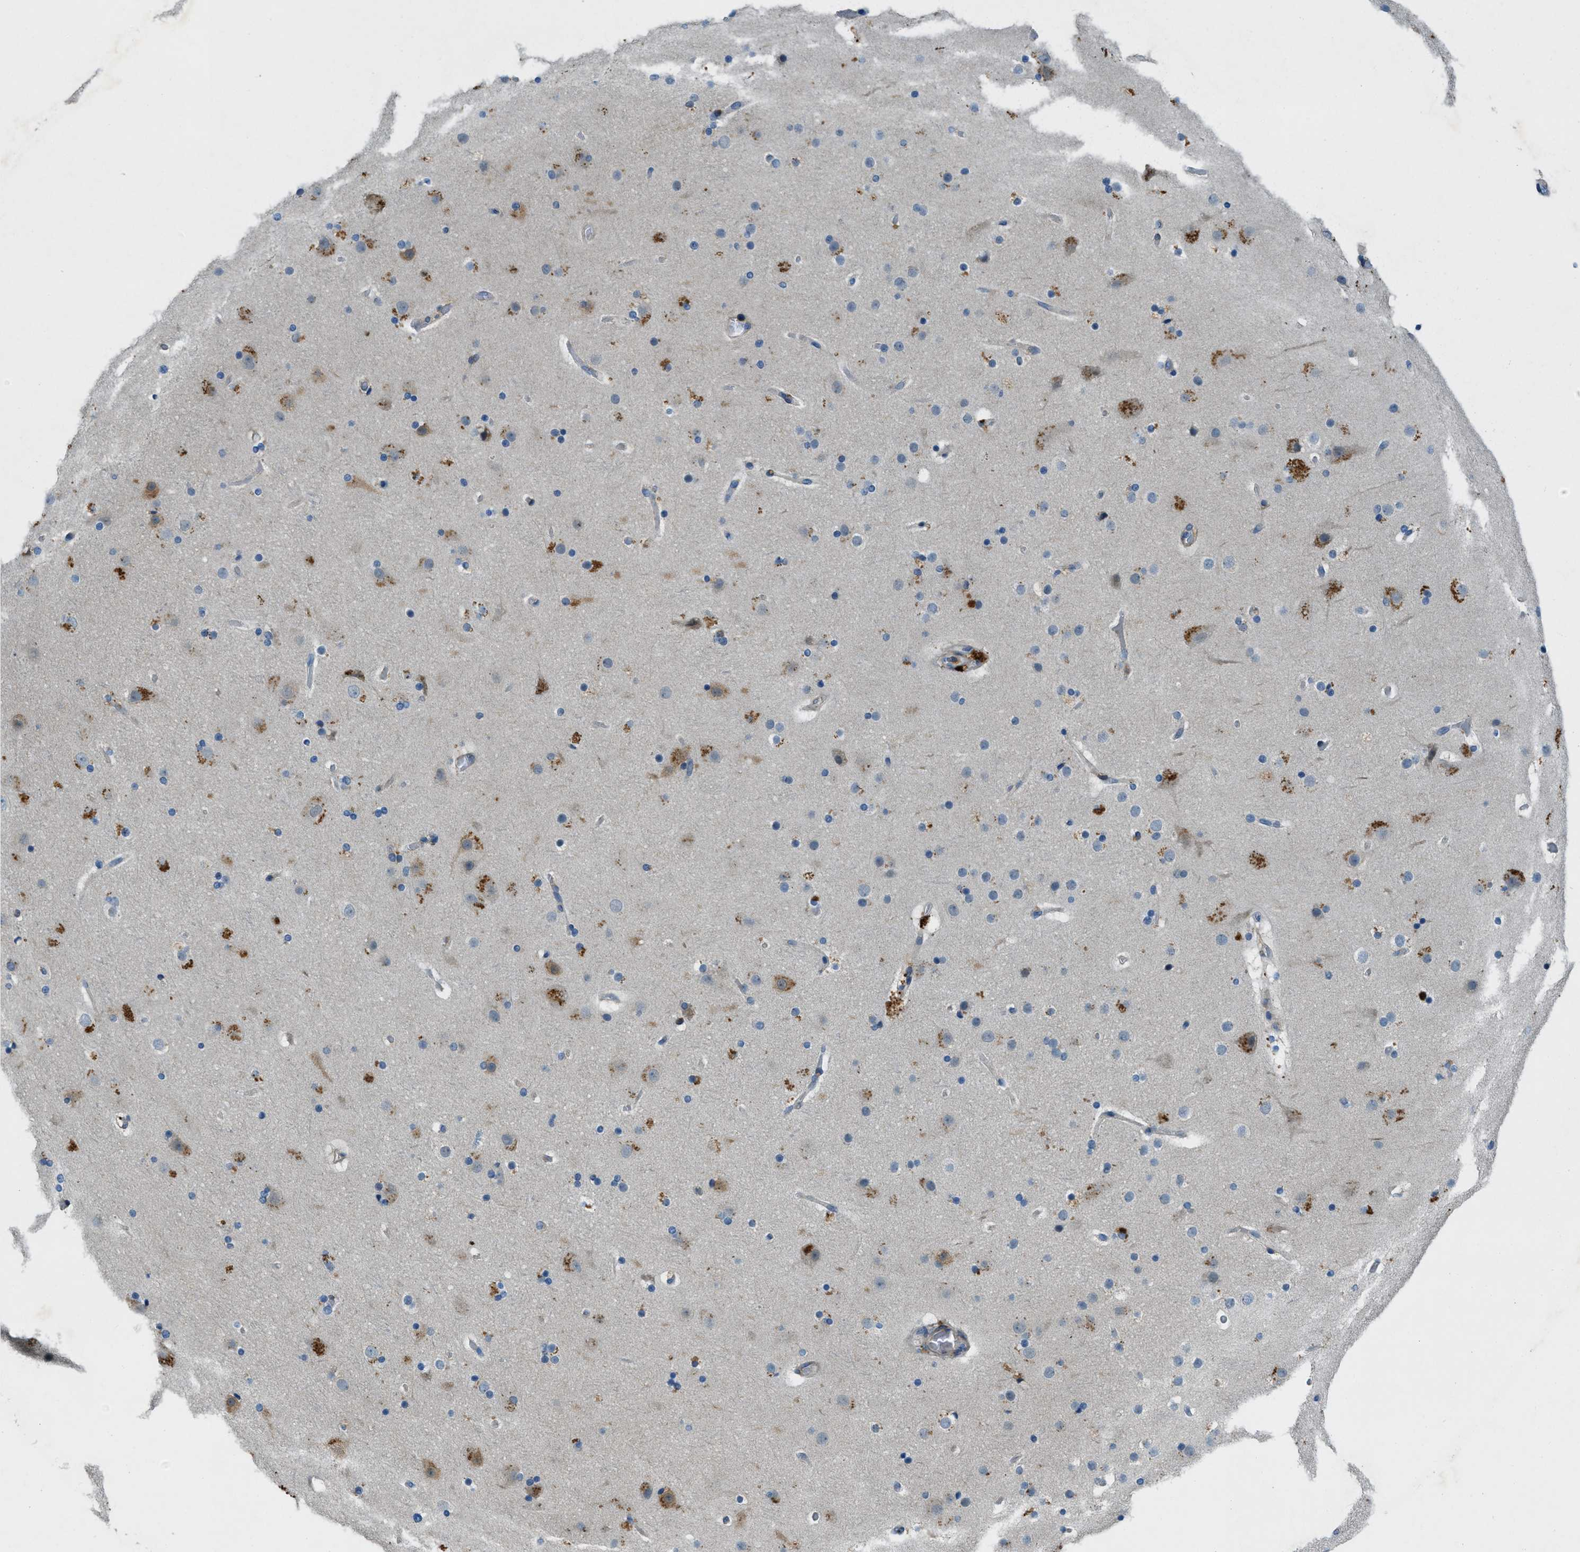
{"staining": {"intensity": "negative", "quantity": "none", "location": "none"}, "tissue": "cerebral cortex", "cell_type": "Endothelial cells", "image_type": "normal", "snomed": [{"axis": "morphology", "description": "Normal tissue, NOS"}, {"axis": "topography", "description": "Cerebral cortex"}], "caption": "The micrograph displays no staining of endothelial cells in normal cerebral cortex.", "gene": "SNX14", "patient": {"sex": "male", "age": 57}}